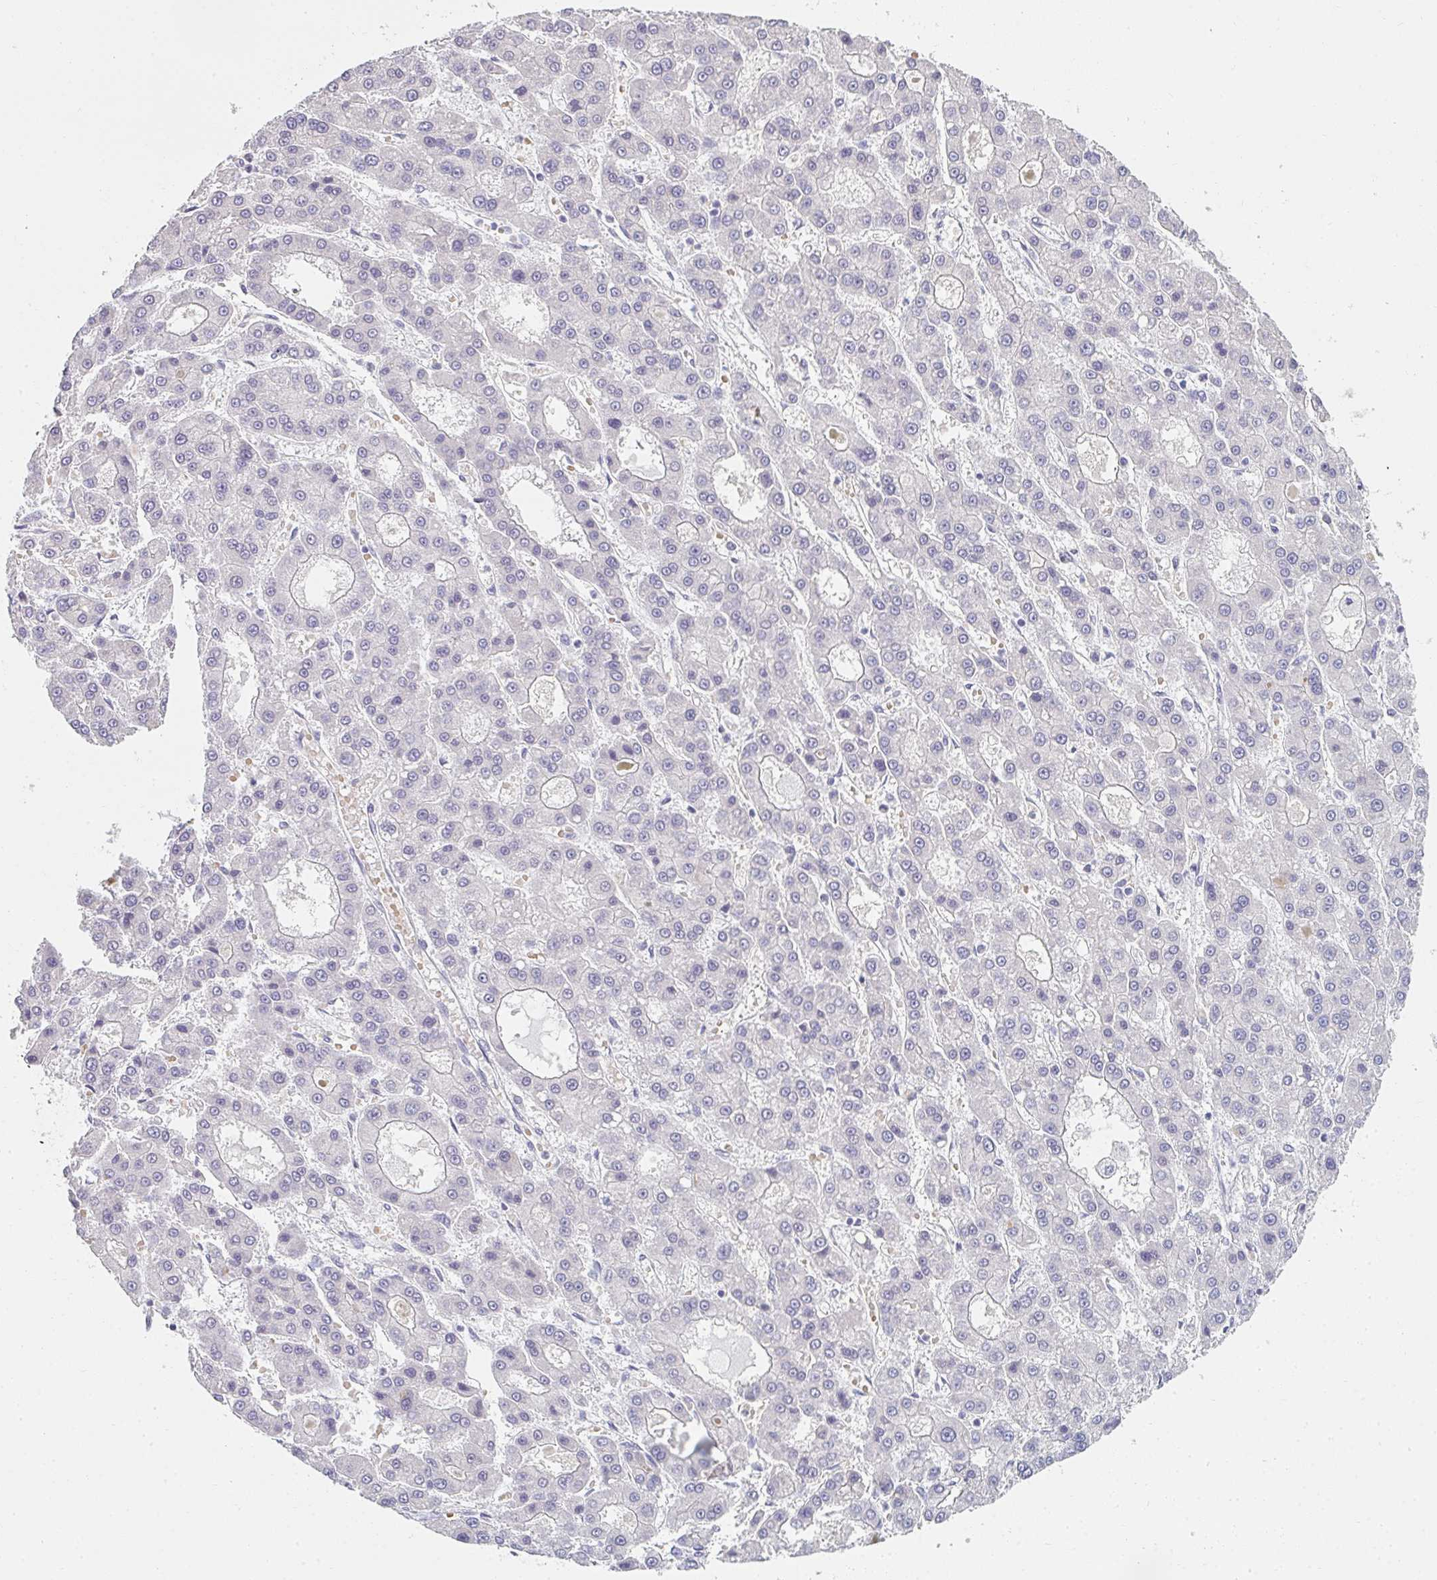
{"staining": {"intensity": "negative", "quantity": "none", "location": "none"}, "tissue": "liver cancer", "cell_type": "Tumor cells", "image_type": "cancer", "snomed": [{"axis": "morphology", "description": "Carcinoma, Hepatocellular, NOS"}, {"axis": "topography", "description": "Liver"}], "caption": "Tumor cells show no significant protein staining in liver cancer (hepatocellular carcinoma).", "gene": "NEU2", "patient": {"sex": "male", "age": 70}}